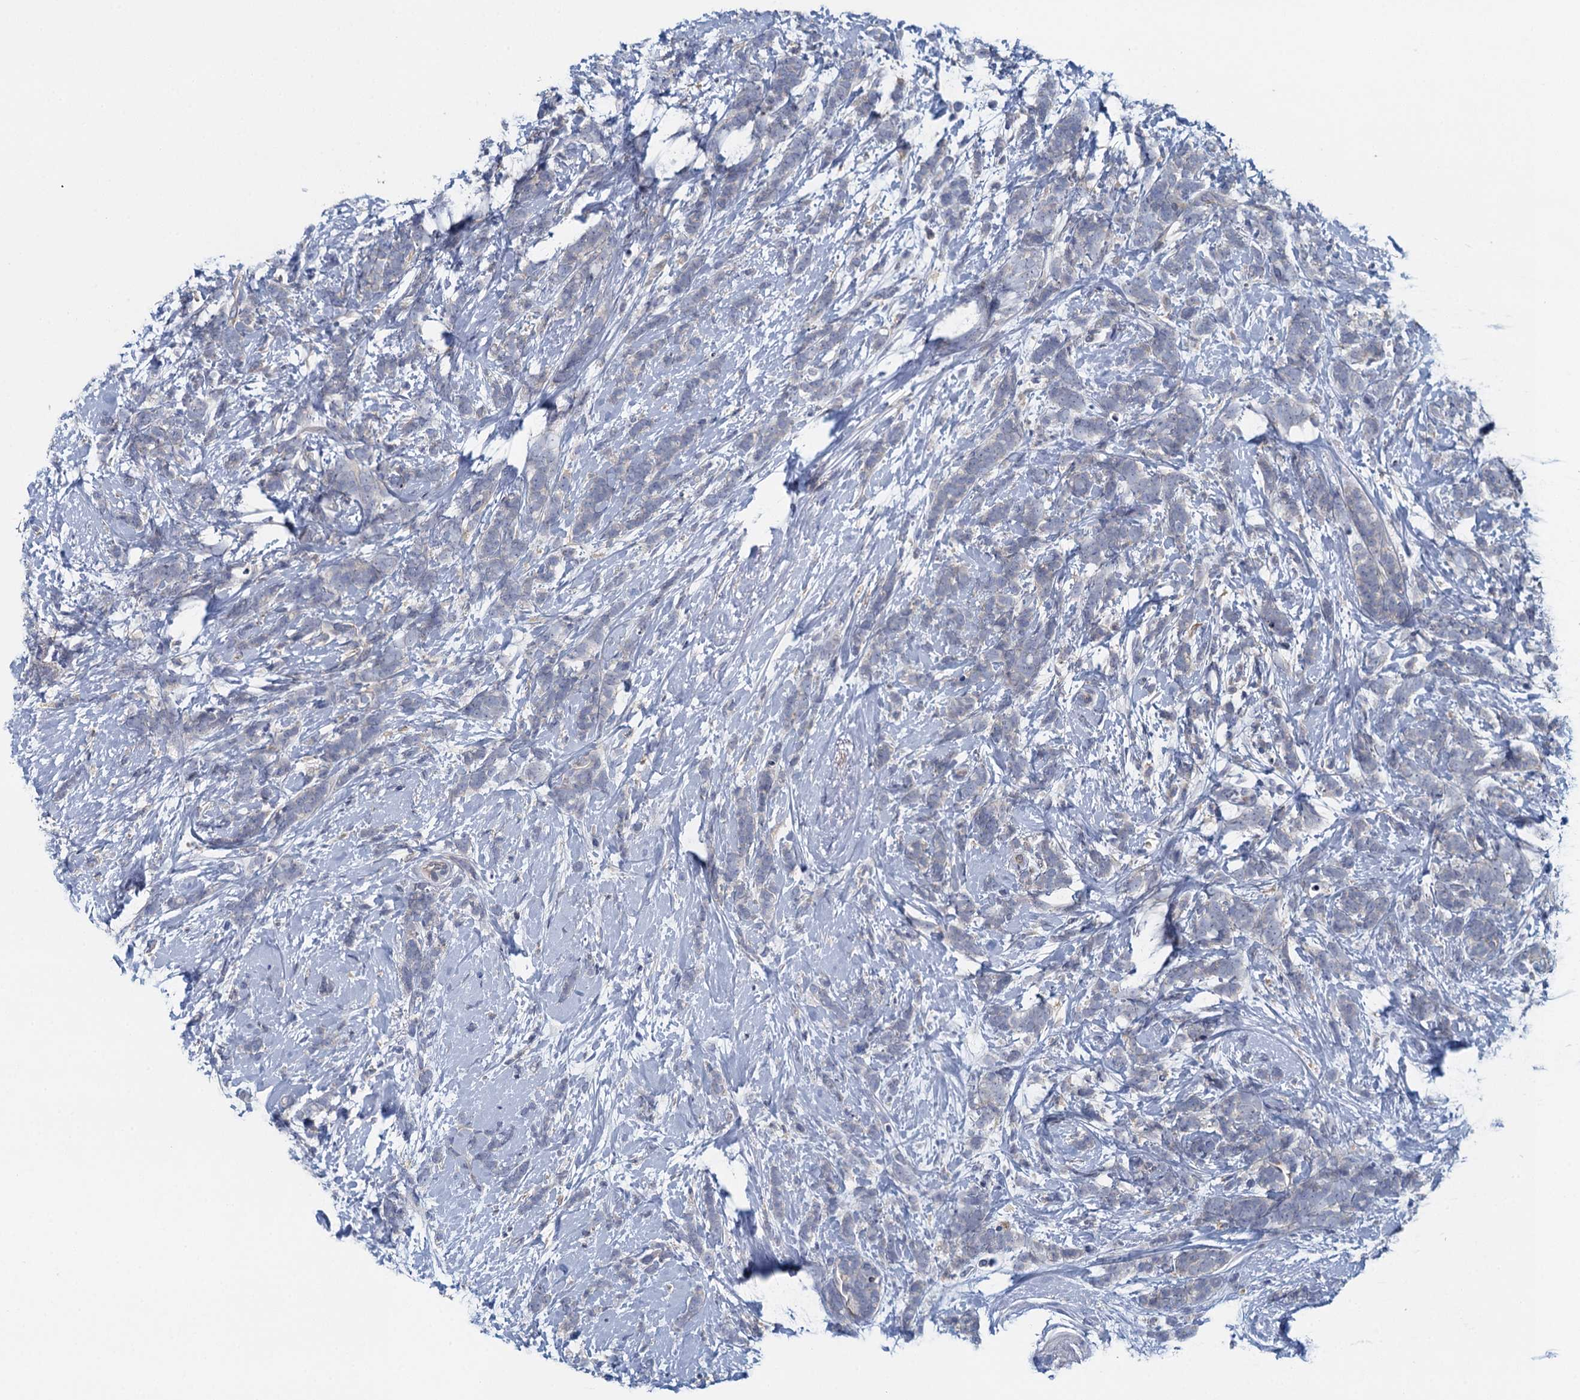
{"staining": {"intensity": "negative", "quantity": "none", "location": "none"}, "tissue": "breast cancer", "cell_type": "Tumor cells", "image_type": "cancer", "snomed": [{"axis": "morphology", "description": "Lobular carcinoma"}, {"axis": "topography", "description": "Breast"}], "caption": "Immunohistochemistry (IHC) histopathology image of human breast cancer (lobular carcinoma) stained for a protein (brown), which shows no positivity in tumor cells. Brightfield microscopy of immunohistochemistry (IHC) stained with DAB (3,3'-diaminobenzidine) (brown) and hematoxylin (blue), captured at high magnification.", "gene": "NCKAP1L", "patient": {"sex": "female", "age": 58}}